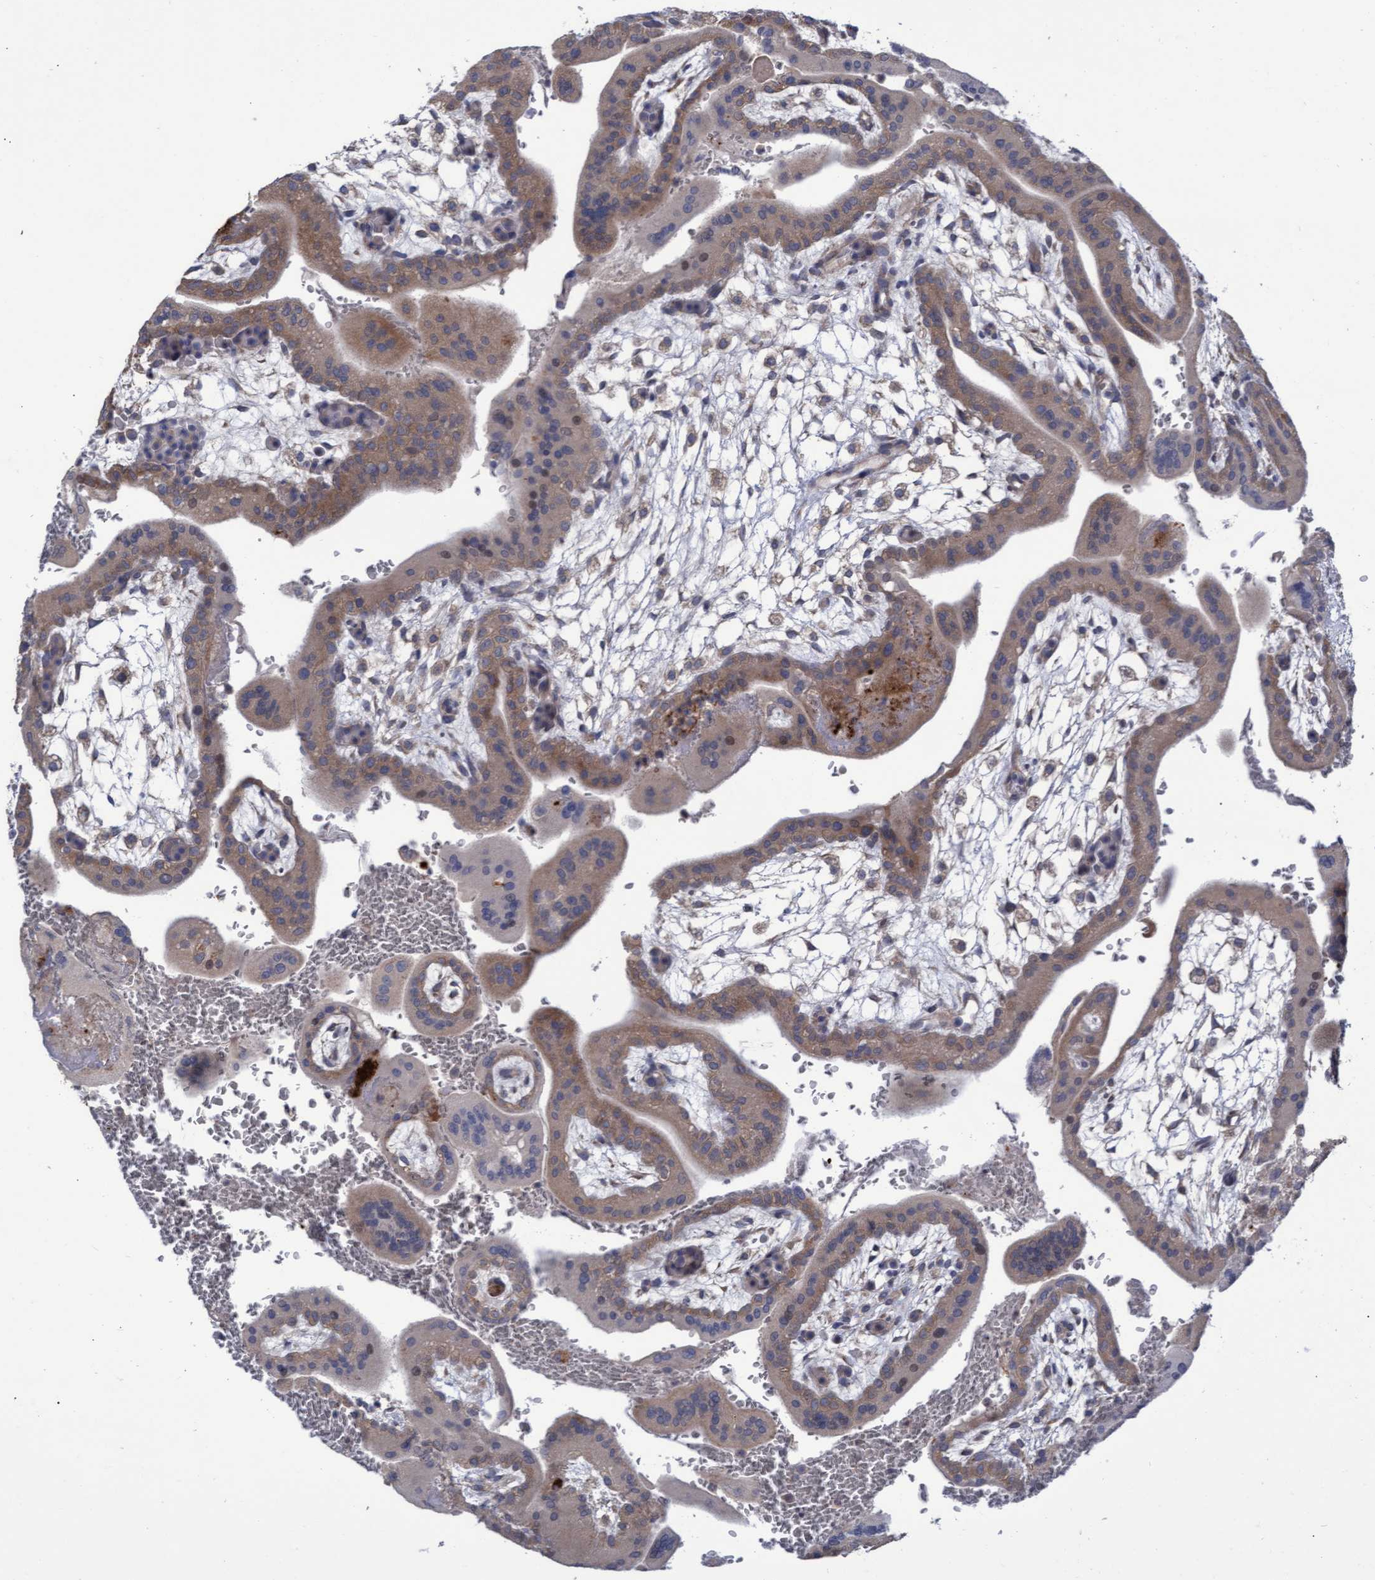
{"staining": {"intensity": "moderate", "quantity": ">75%", "location": "cytoplasmic/membranous"}, "tissue": "placenta", "cell_type": "Trophoblastic cells", "image_type": "normal", "snomed": [{"axis": "morphology", "description": "Normal tissue, NOS"}, {"axis": "topography", "description": "Placenta"}], "caption": "Immunohistochemical staining of benign human placenta shows medium levels of moderate cytoplasmic/membranous staining in approximately >75% of trophoblastic cells.", "gene": "ABCF2", "patient": {"sex": "female", "age": 35}}